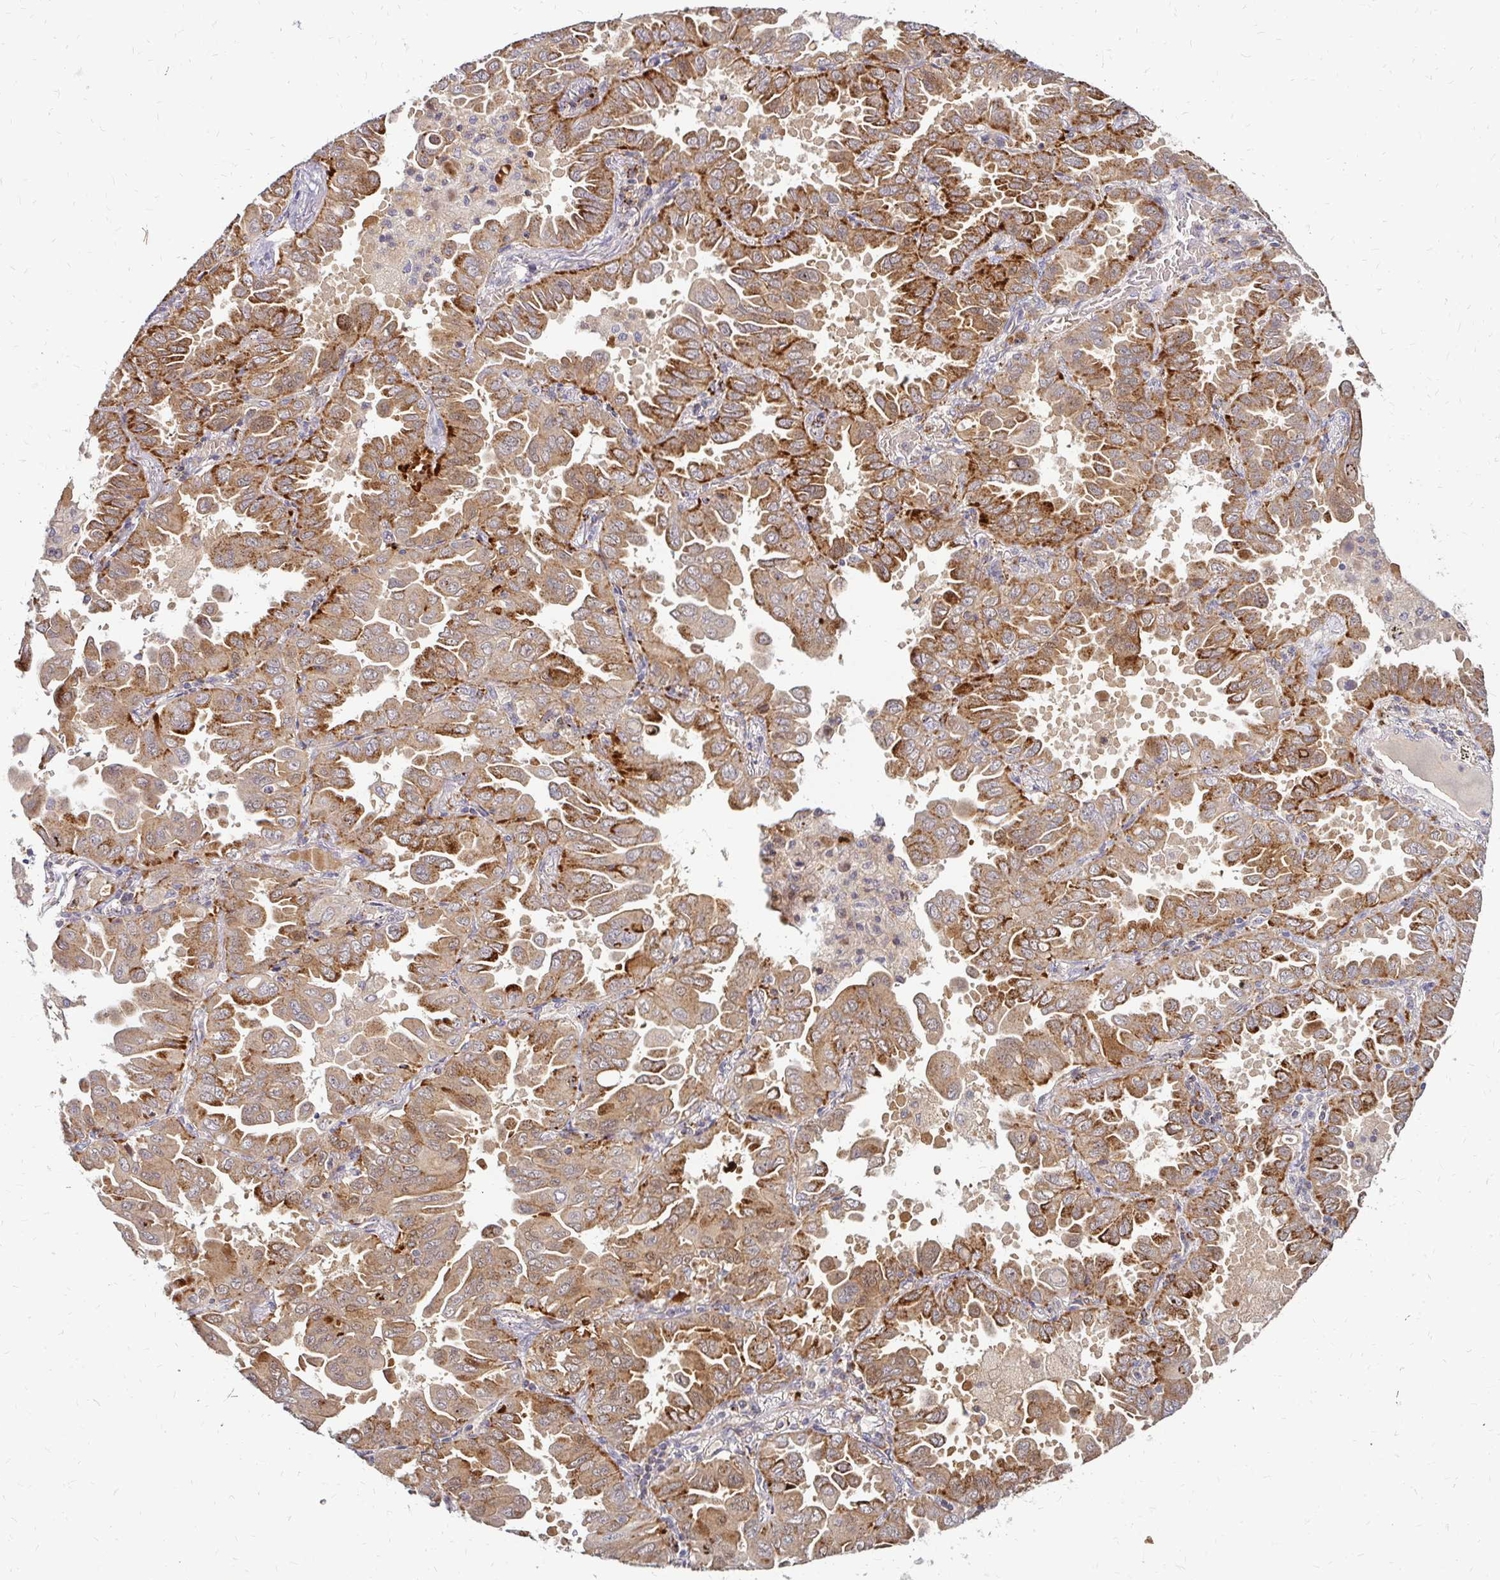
{"staining": {"intensity": "moderate", "quantity": ">75%", "location": "cytoplasmic/membranous"}, "tissue": "lung cancer", "cell_type": "Tumor cells", "image_type": "cancer", "snomed": [{"axis": "morphology", "description": "Adenocarcinoma, NOS"}, {"axis": "topography", "description": "Lung"}], "caption": "An immunohistochemistry (IHC) photomicrograph of neoplastic tissue is shown. Protein staining in brown highlights moderate cytoplasmic/membranous positivity in lung adenocarcinoma within tumor cells. Using DAB (brown) and hematoxylin (blue) stains, captured at high magnification using brightfield microscopy.", "gene": "IDUA", "patient": {"sex": "male", "age": 64}}